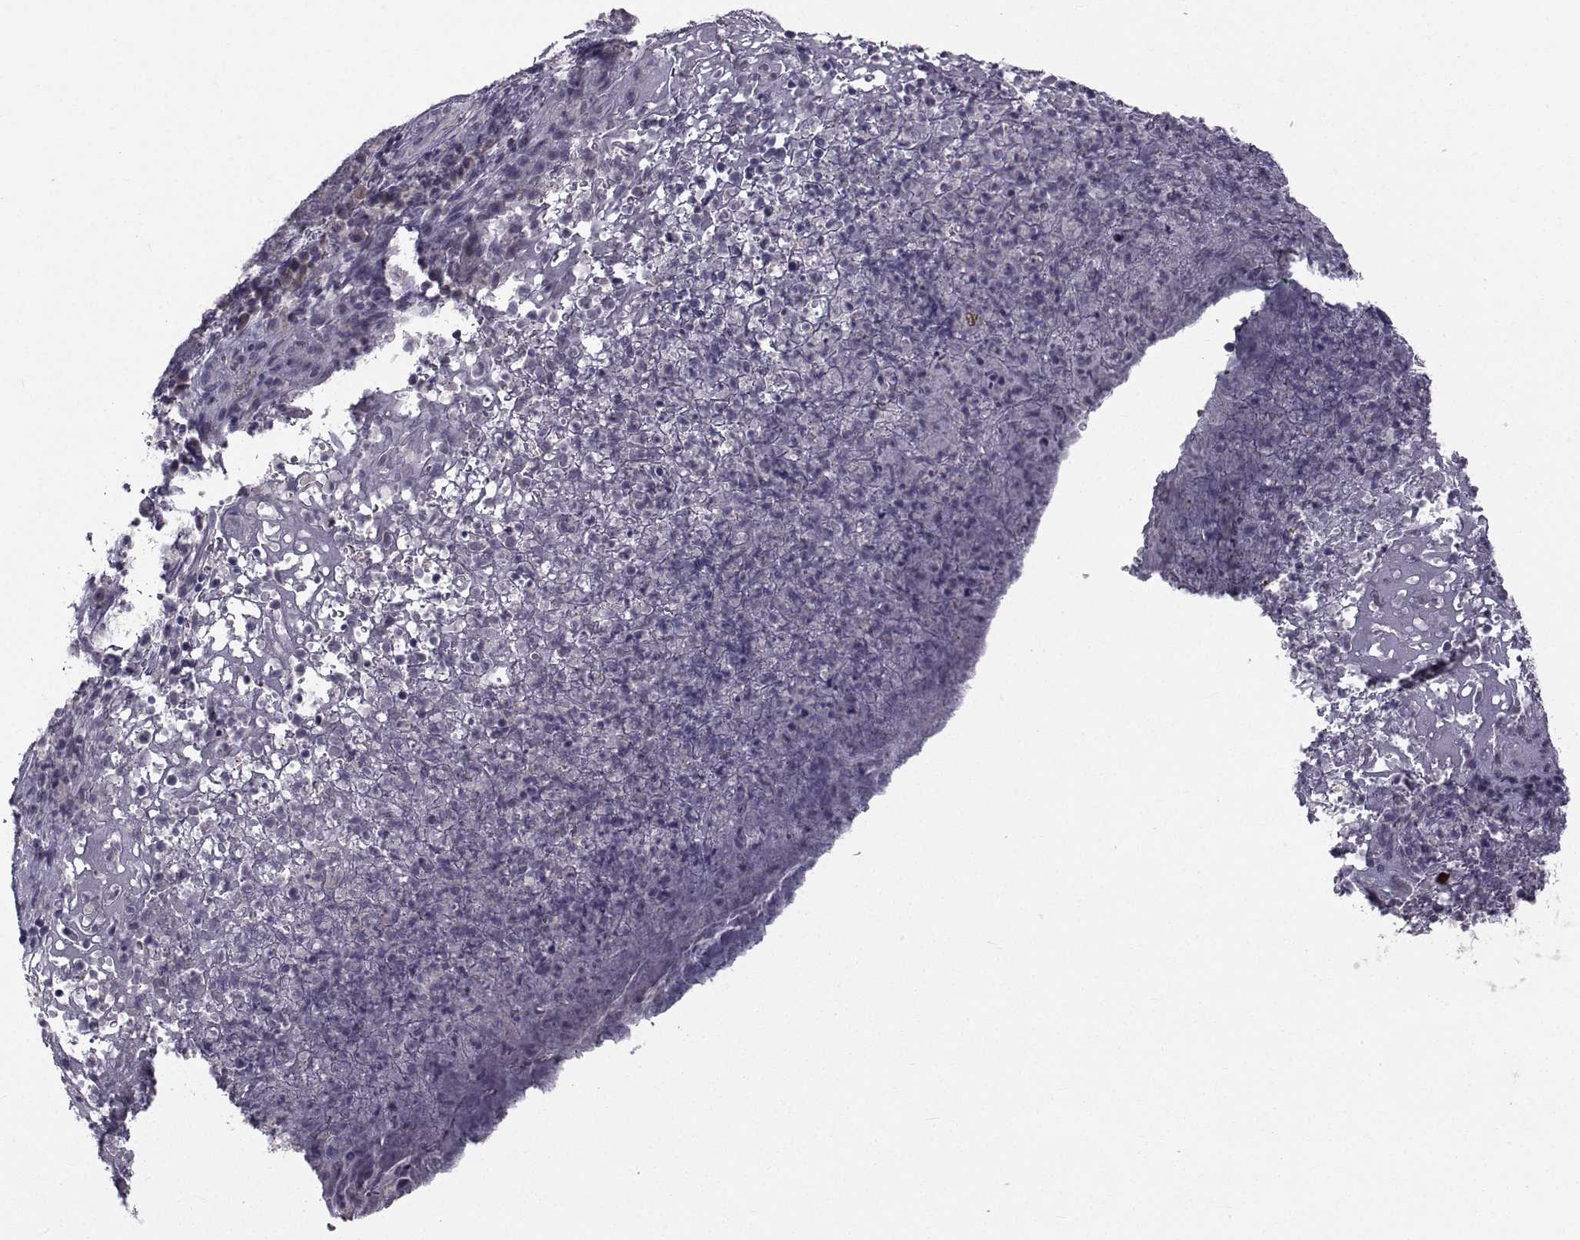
{"staining": {"intensity": "negative", "quantity": "none", "location": "none"}, "tissue": "skin cancer", "cell_type": "Tumor cells", "image_type": "cancer", "snomed": [{"axis": "morphology", "description": "Squamous cell carcinoma, NOS"}, {"axis": "topography", "description": "Skin"}, {"axis": "topography", "description": "Anal"}], "caption": "This is an IHC histopathology image of human skin cancer. There is no expression in tumor cells.", "gene": "FDXR", "patient": {"sex": "female", "age": 51}}